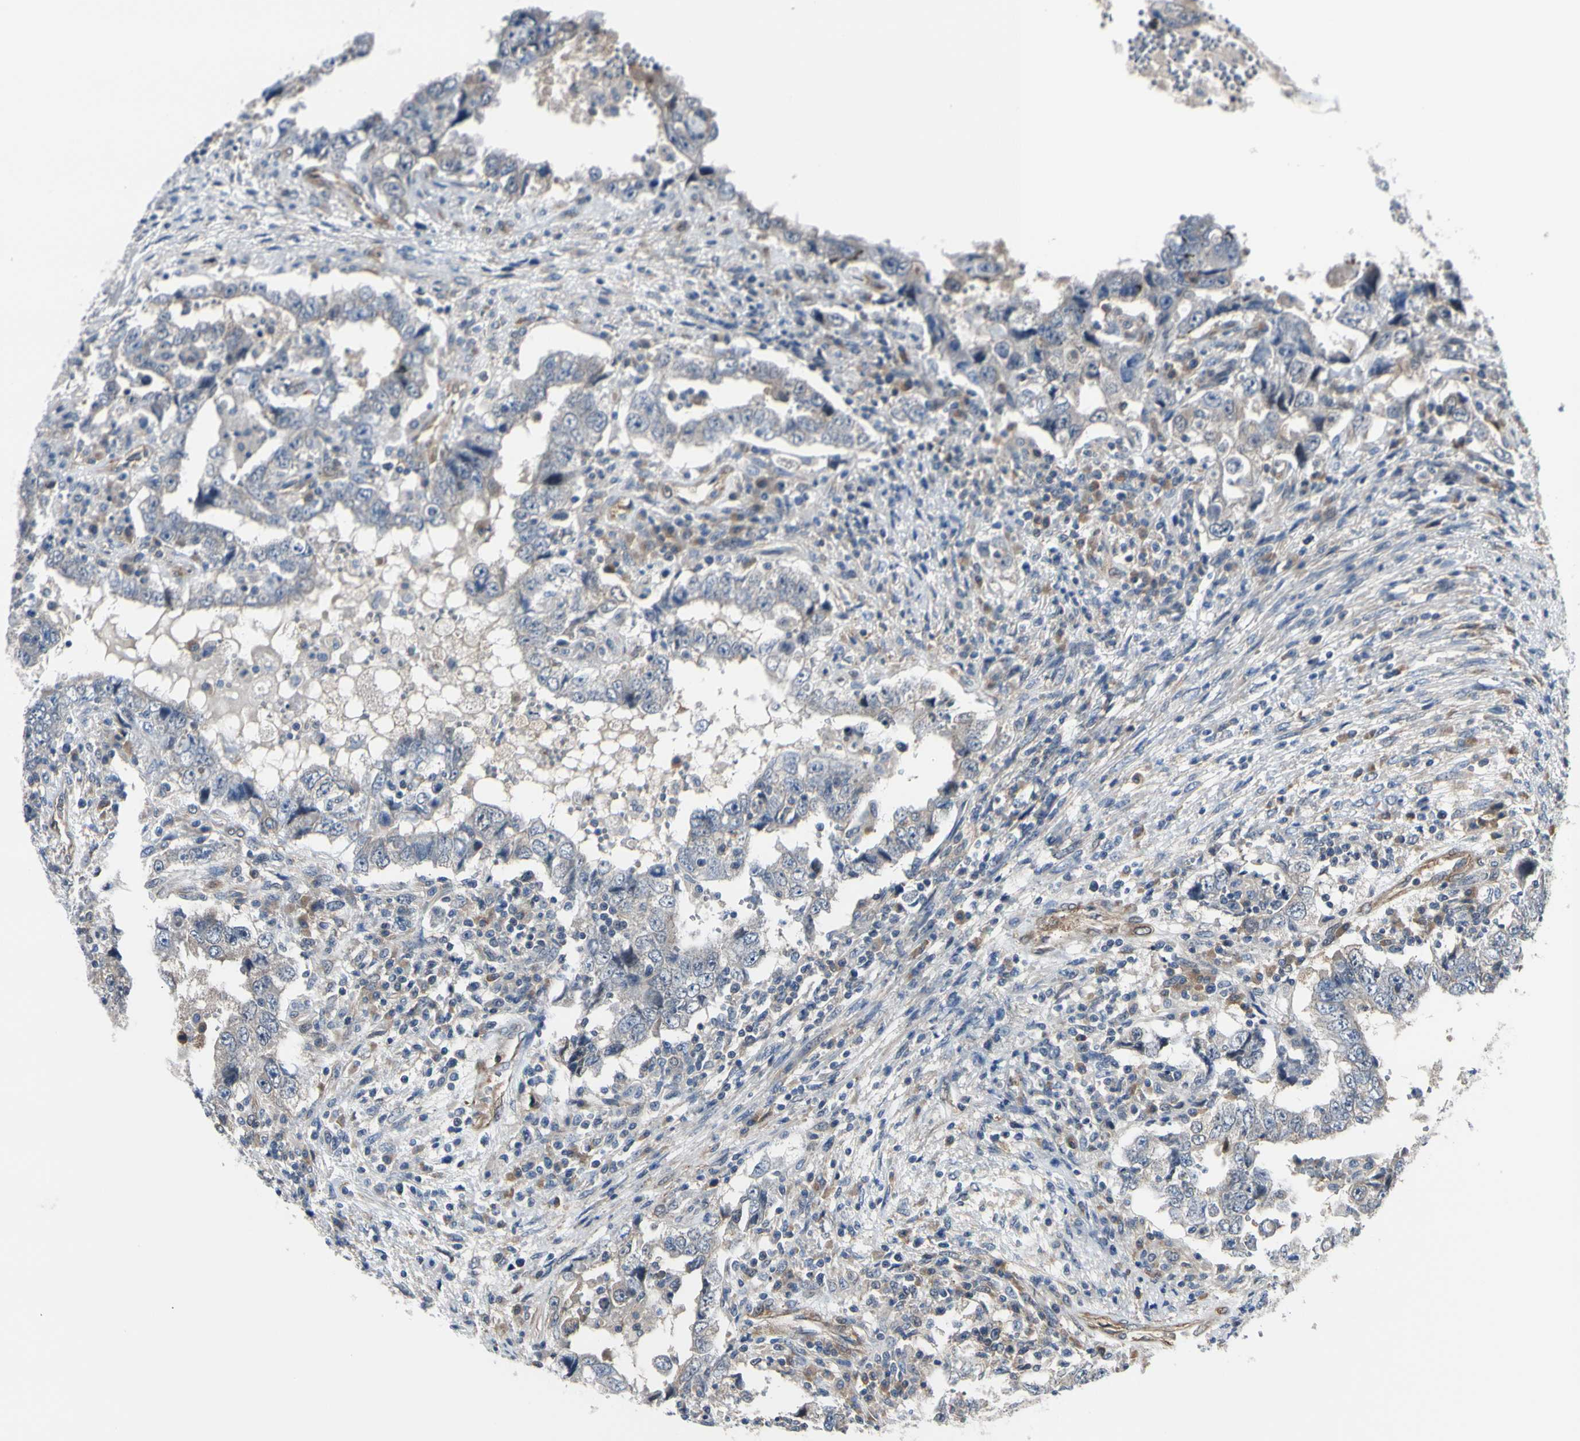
{"staining": {"intensity": "negative", "quantity": "none", "location": "none"}, "tissue": "testis cancer", "cell_type": "Tumor cells", "image_type": "cancer", "snomed": [{"axis": "morphology", "description": "Carcinoma, Embryonal, NOS"}, {"axis": "topography", "description": "Testis"}], "caption": "High magnification brightfield microscopy of testis embryonal carcinoma stained with DAB (3,3'-diaminobenzidine) (brown) and counterstained with hematoxylin (blue): tumor cells show no significant positivity.", "gene": "RASGRF1", "patient": {"sex": "male", "age": 26}}